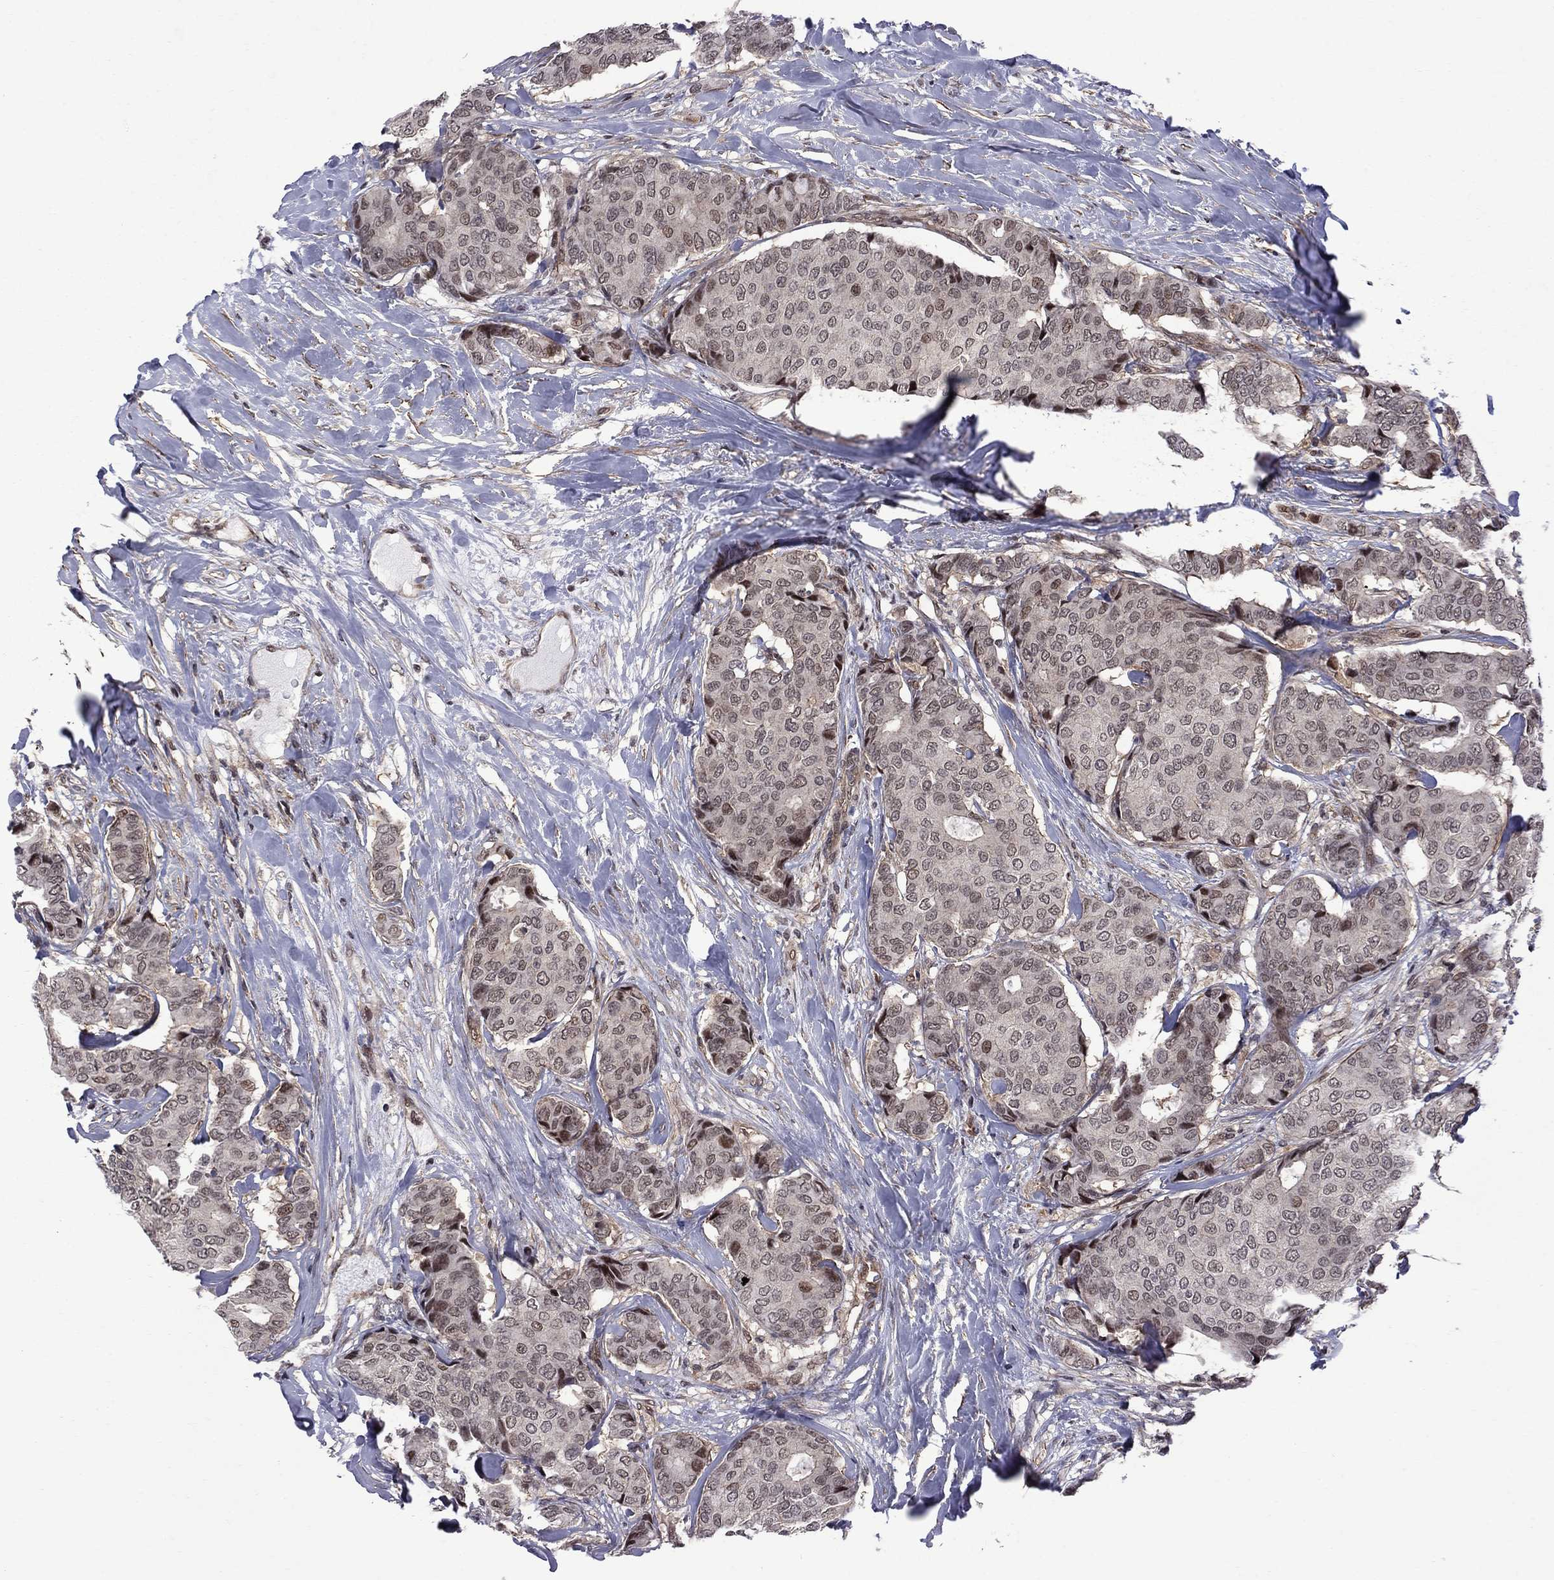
{"staining": {"intensity": "moderate", "quantity": "<25%", "location": "nuclear"}, "tissue": "breast cancer", "cell_type": "Tumor cells", "image_type": "cancer", "snomed": [{"axis": "morphology", "description": "Duct carcinoma"}, {"axis": "topography", "description": "Breast"}], "caption": "There is low levels of moderate nuclear staining in tumor cells of breast cancer (infiltrating ductal carcinoma), as demonstrated by immunohistochemical staining (brown color).", "gene": "BRF1", "patient": {"sex": "female", "age": 75}}